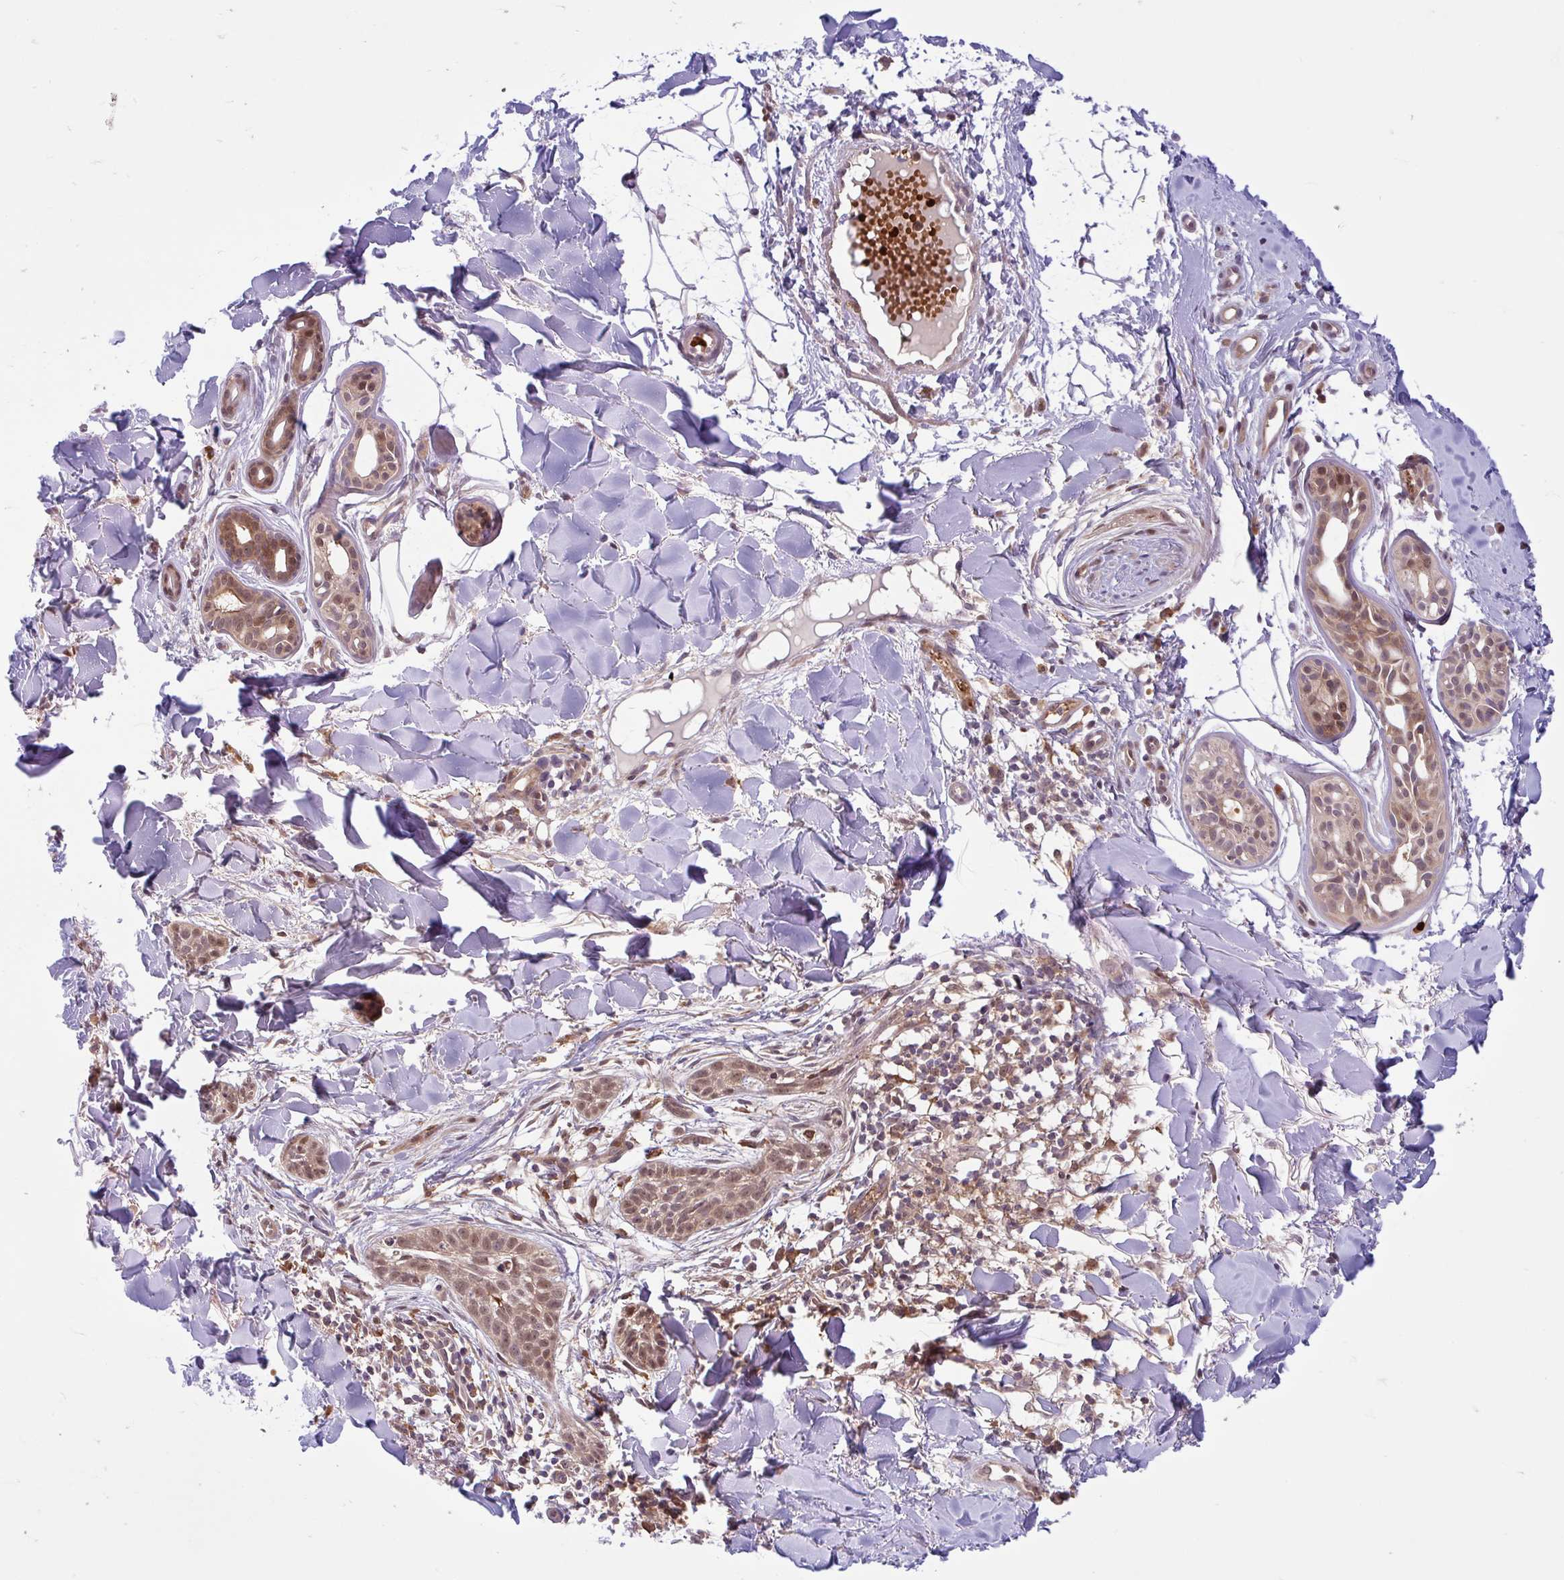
{"staining": {"intensity": "moderate", "quantity": ">75%", "location": "nuclear"}, "tissue": "skin cancer", "cell_type": "Tumor cells", "image_type": "cancer", "snomed": [{"axis": "morphology", "description": "Basal cell carcinoma"}, {"axis": "topography", "description": "Skin"}], "caption": "Immunohistochemistry image of neoplastic tissue: skin cancer (basal cell carcinoma) stained using IHC shows medium levels of moderate protein expression localized specifically in the nuclear of tumor cells, appearing as a nuclear brown color.", "gene": "HMBS", "patient": {"sex": "male", "age": 52}}